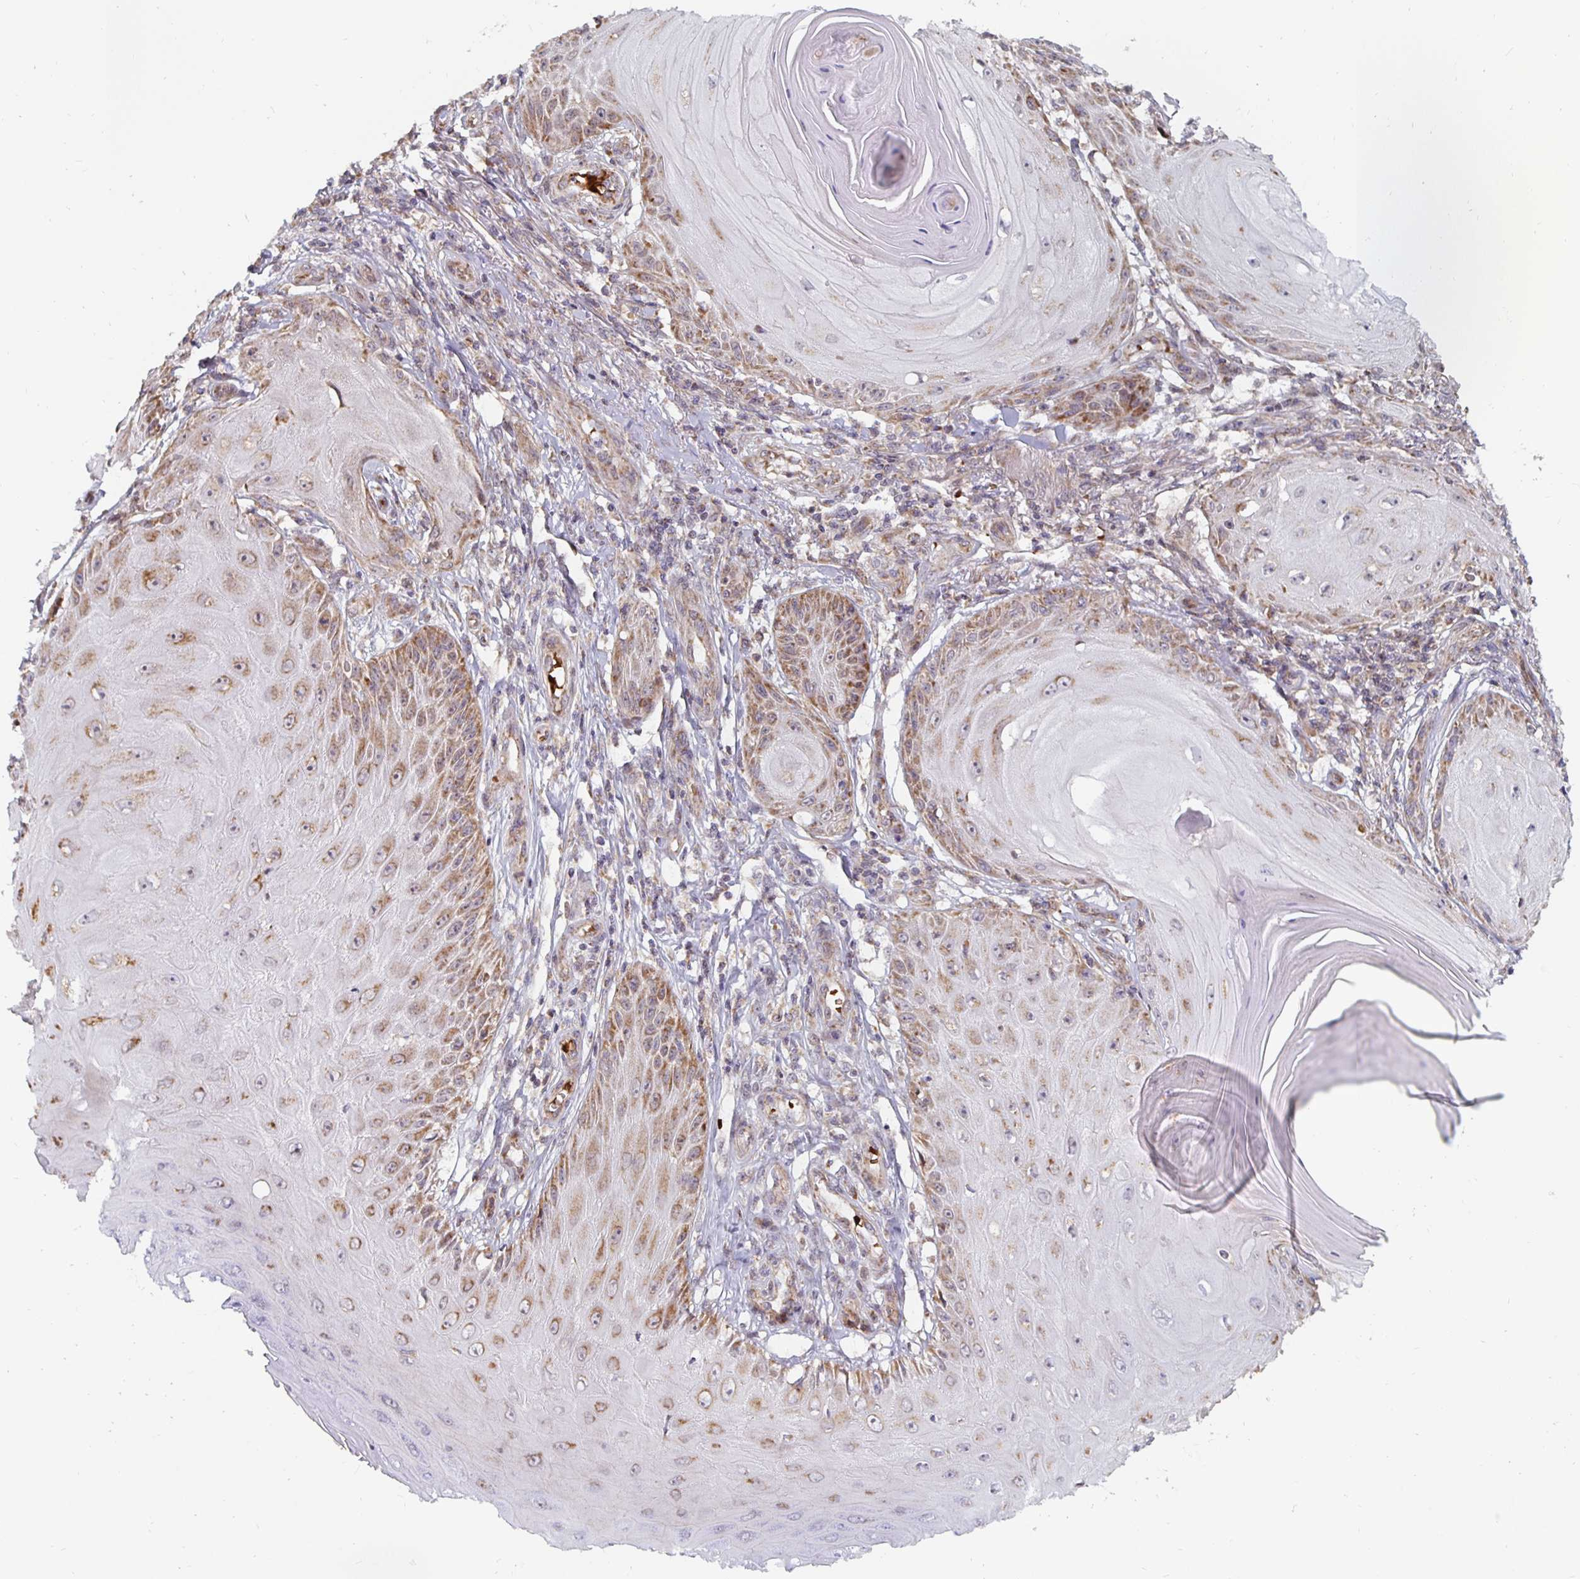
{"staining": {"intensity": "moderate", "quantity": ">75%", "location": "cytoplasmic/membranous"}, "tissue": "skin cancer", "cell_type": "Tumor cells", "image_type": "cancer", "snomed": [{"axis": "morphology", "description": "Squamous cell carcinoma, NOS"}, {"axis": "topography", "description": "Skin"}], "caption": "Protein staining displays moderate cytoplasmic/membranous staining in about >75% of tumor cells in skin cancer (squamous cell carcinoma).", "gene": "MRPL28", "patient": {"sex": "female", "age": 77}}